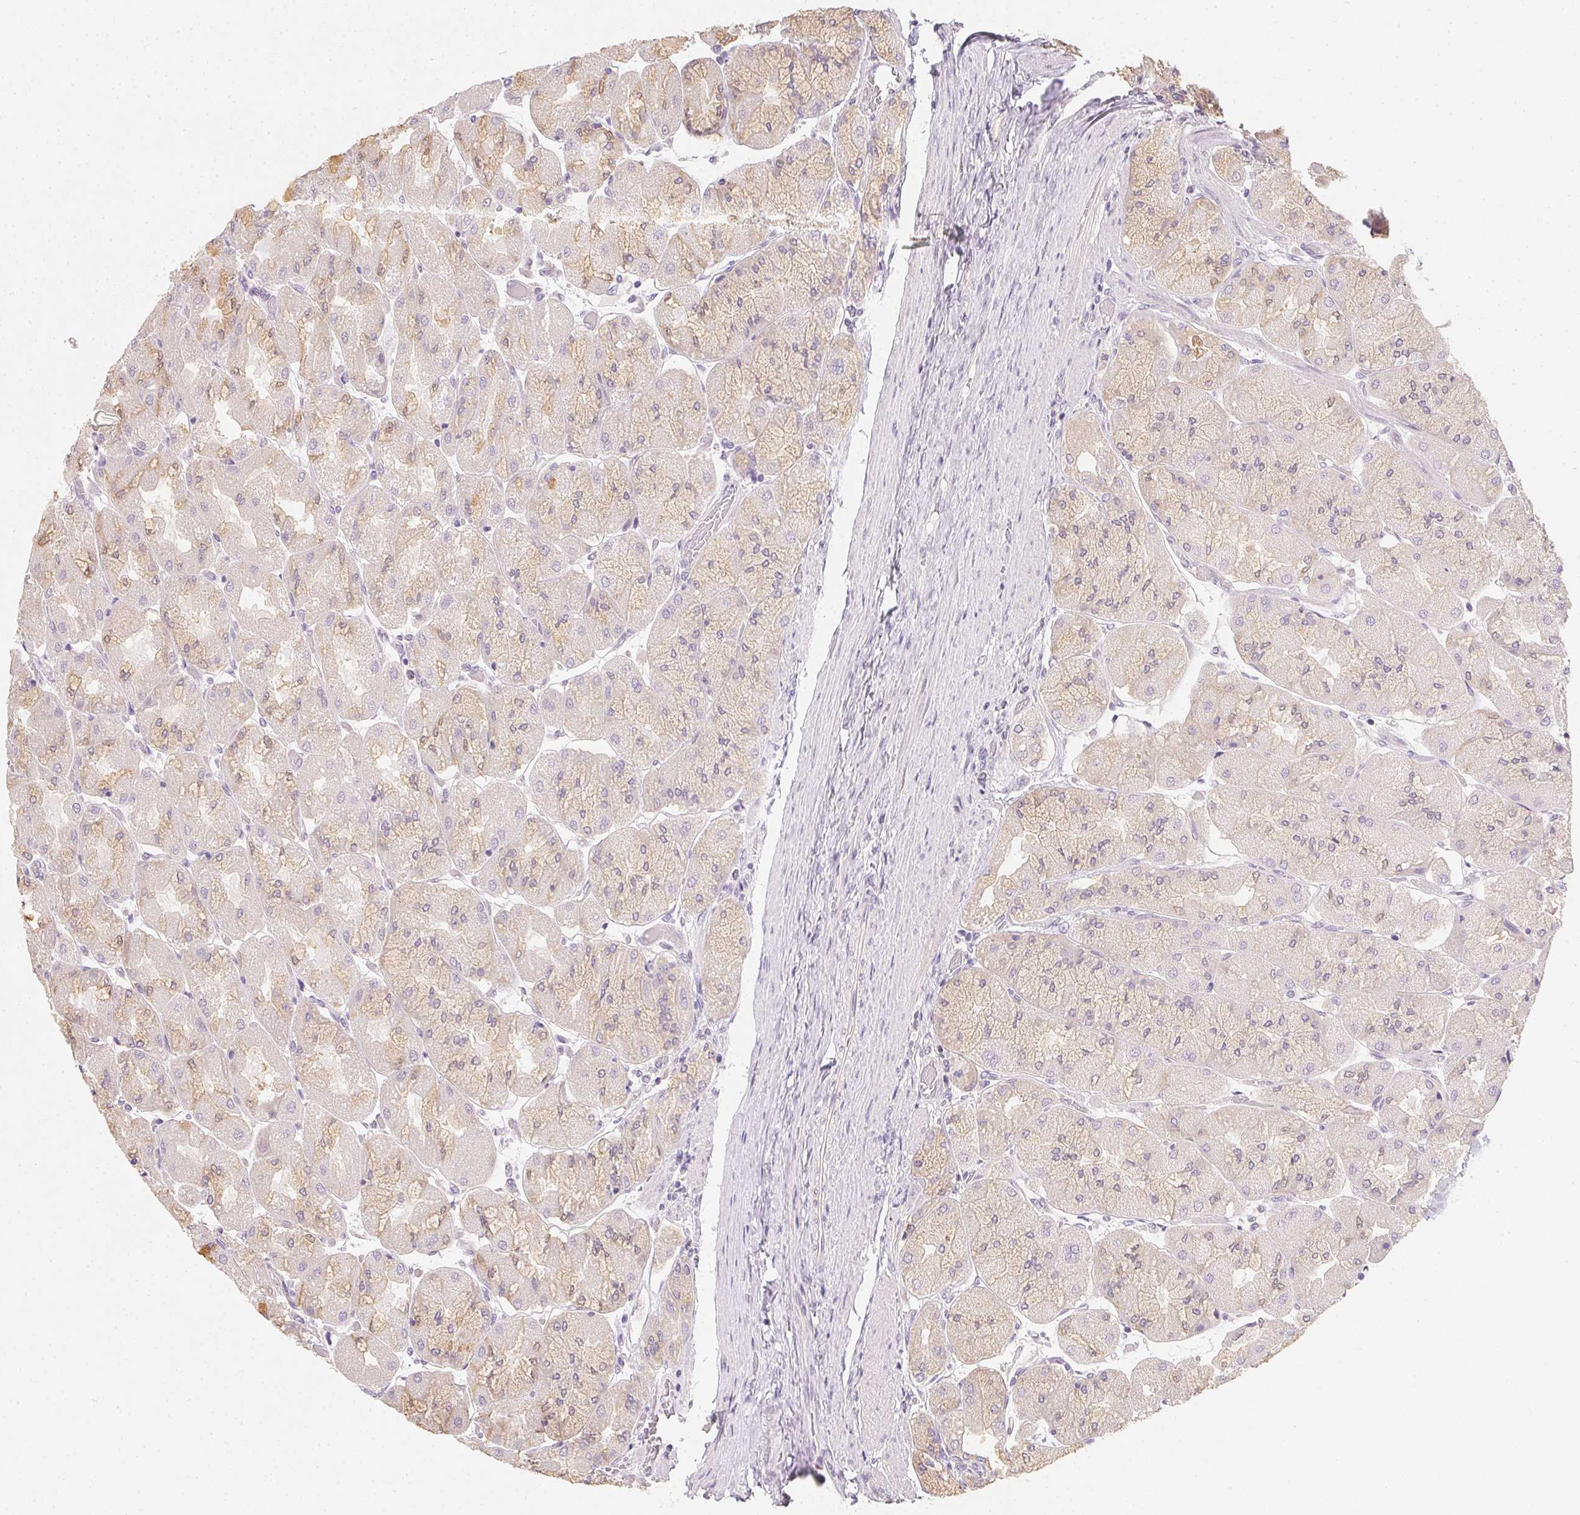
{"staining": {"intensity": "weak", "quantity": "25%-75%", "location": "cytoplasmic/membranous,nuclear"}, "tissue": "stomach", "cell_type": "Glandular cells", "image_type": "normal", "snomed": [{"axis": "morphology", "description": "Normal tissue, NOS"}, {"axis": "topography", "description": "Stomach"}], "caption": "IHC image of normal stomach: human stomach stained using IHC shows low levels of weak protein expression localized specifically in the cytoplasmic/membranous,nuclear of glandular cells, appearing as a cytoplasmic/membranous,nuclear brown color.", "gene": "ZBBX", "patient": {"sex": "female", "age": 61}}